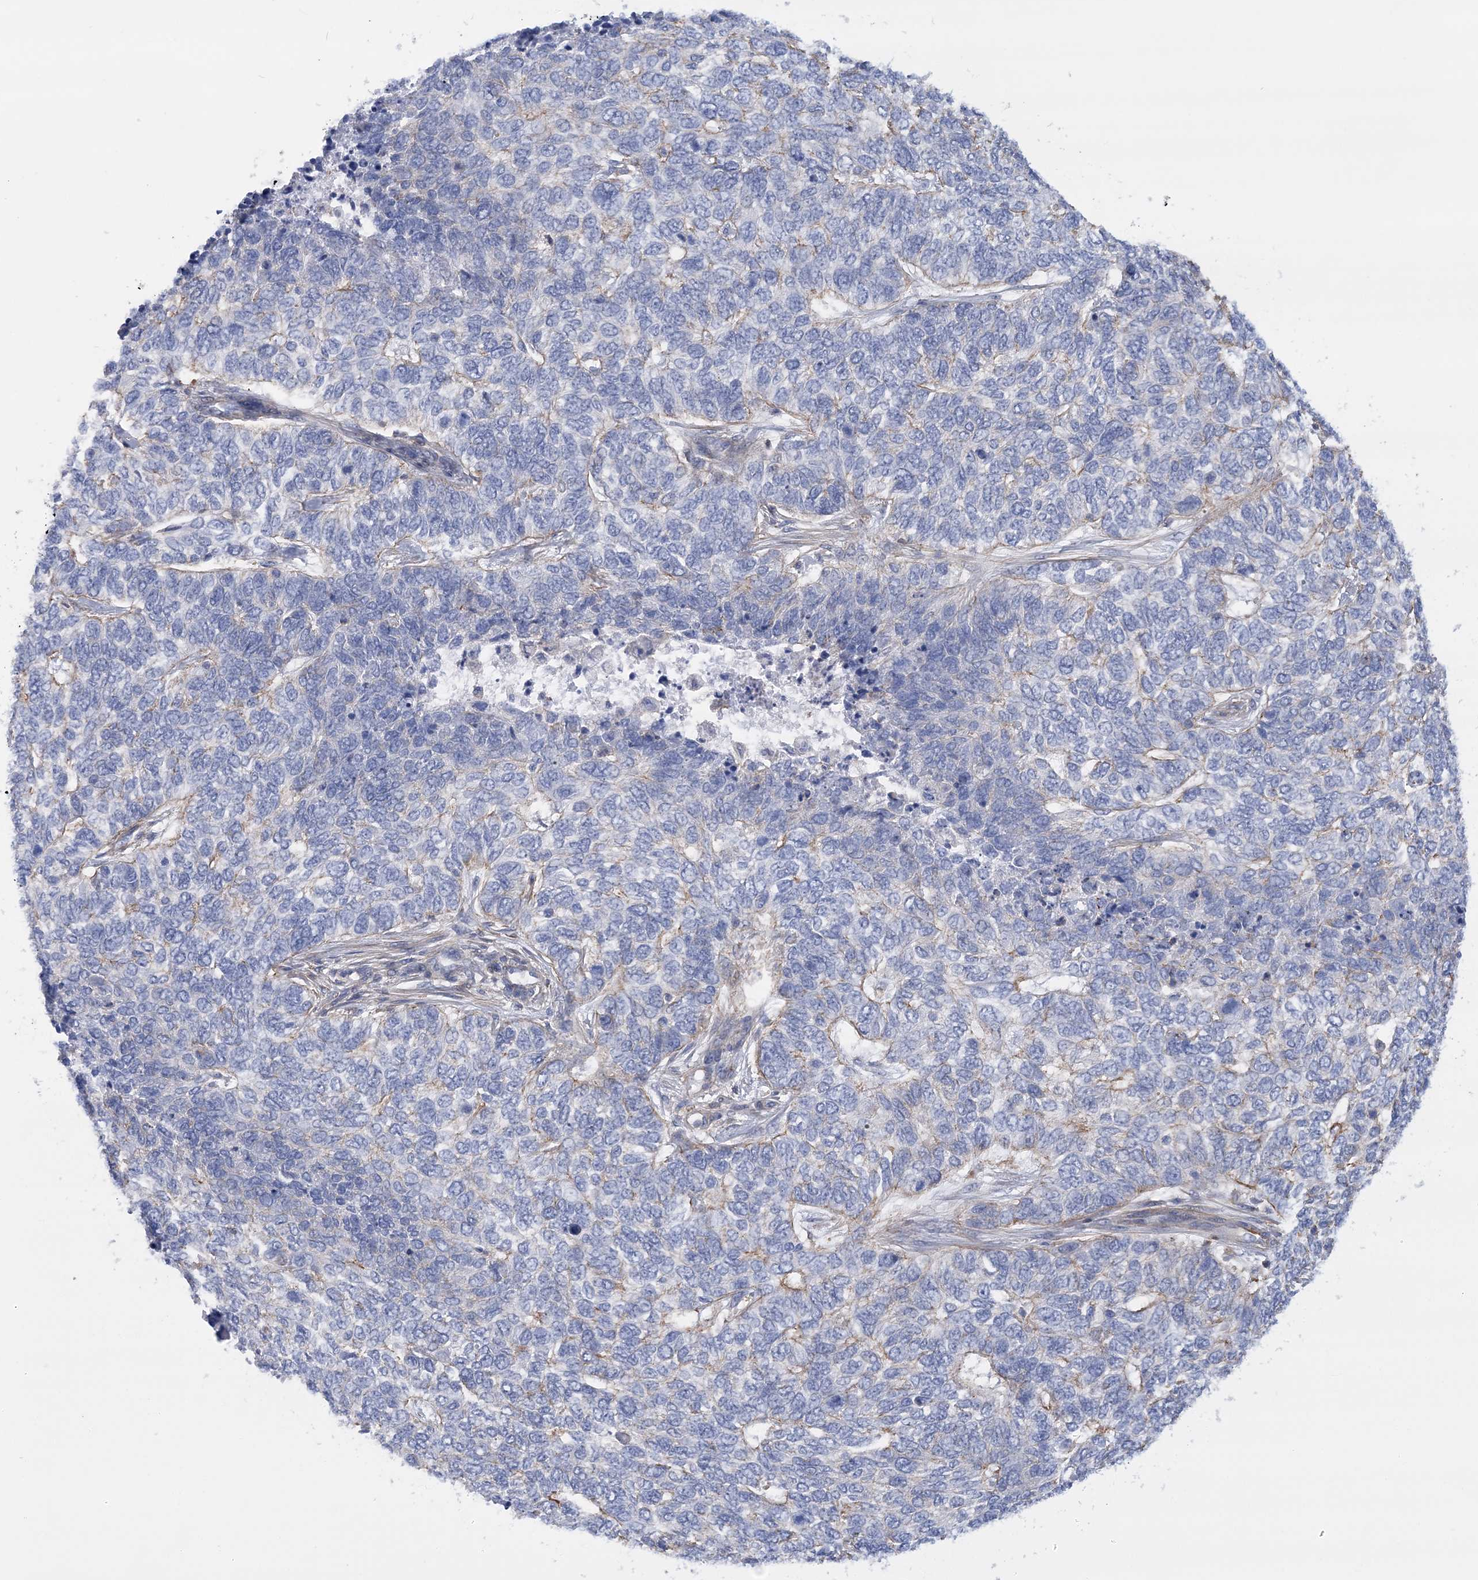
{"staining": {"intensity": "weak", "quantity": "<25%", "location": "cytoplasmic/membranous"}, "tissue": "skin cancer", "cell_type": "Tumor cells", "image_type": "cancer", "snomed": [{"axis": "morphology", "description": "Basal cell carcinoma"}, {"axis": "topography", "description": "Skin"}], "caption": "Immunohistochemistry of human skin cancer (basal cell carcinoma) shows no positivity in tumor cells.", "gene": "C11orf21", "patient": {"sex": "female", "age": 65}}